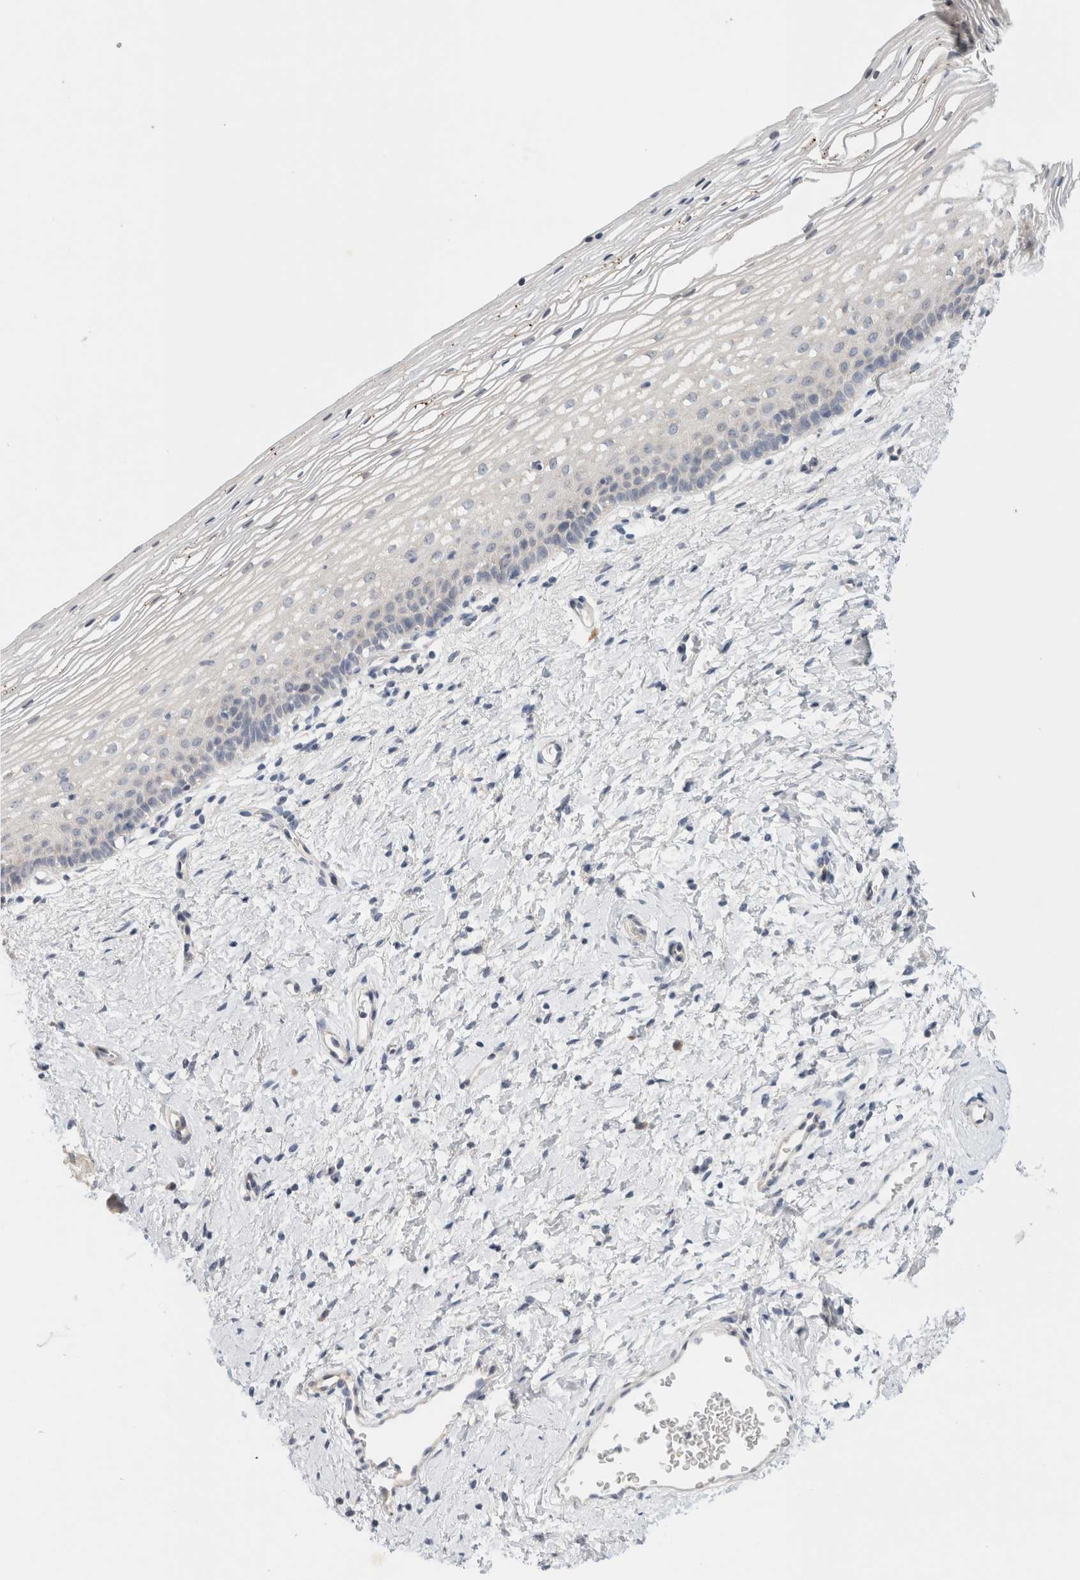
{"staining": {"intensity": "negative", "quantity": "none", "location": "none"}, "tissue": "cervix", "cell_type": "Glandular cells", "image_type": "normal", "snomed": [{"axis": "morphology", "description": "Normal tissue, NOS"}, {"axis": "topography", "description": "Cervix"}], "caption": "Immunohistochemical staining of benign human cervix displays no significant positivity in glandular cells.", "gene": "SPRTN", "patient": {"sex": "female", "age": 72}}